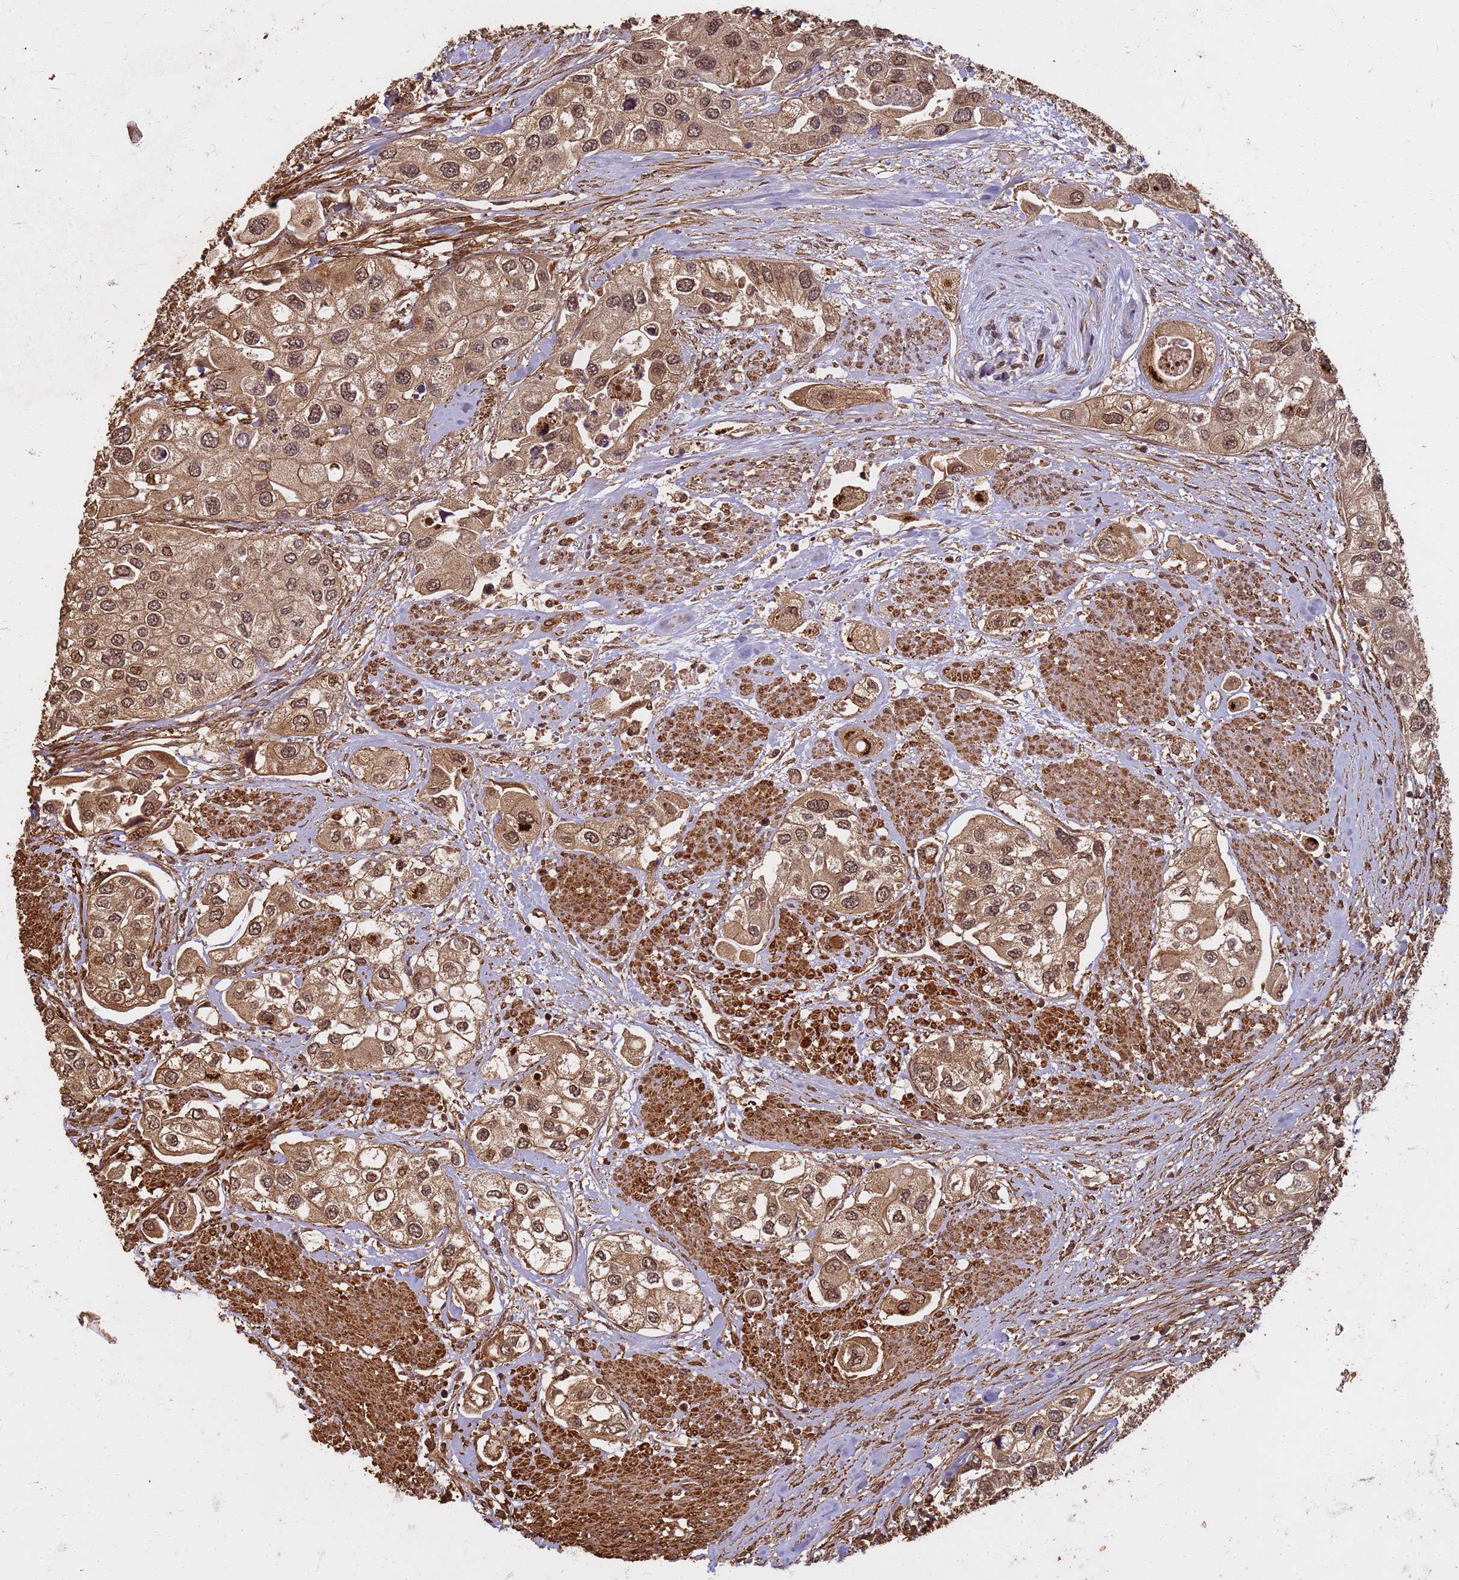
{"staining": {"intensity": "moderate", "quantity": ">75%", "location": "cytoplasmic/membranous,nuclear"}, "tissue": "urothelial cancer", "cell_type": "Tumor cells", "image_type": "cancer", "snomed": [{"axis": "morphology", "description": "Urothelial carcinoma, High grade"}, {"axis": "topography", "description": "Urinary bladder"}], "caption": "This is a micrograph of immunohistochemistry staining of high-grade urothelial carcinoma, which shows moderate expression in the cytoplasmic/membranous and nuclear of tumor cells.", "gene": "KIF26A", "patient": {"sex": "male", "age": 64}}